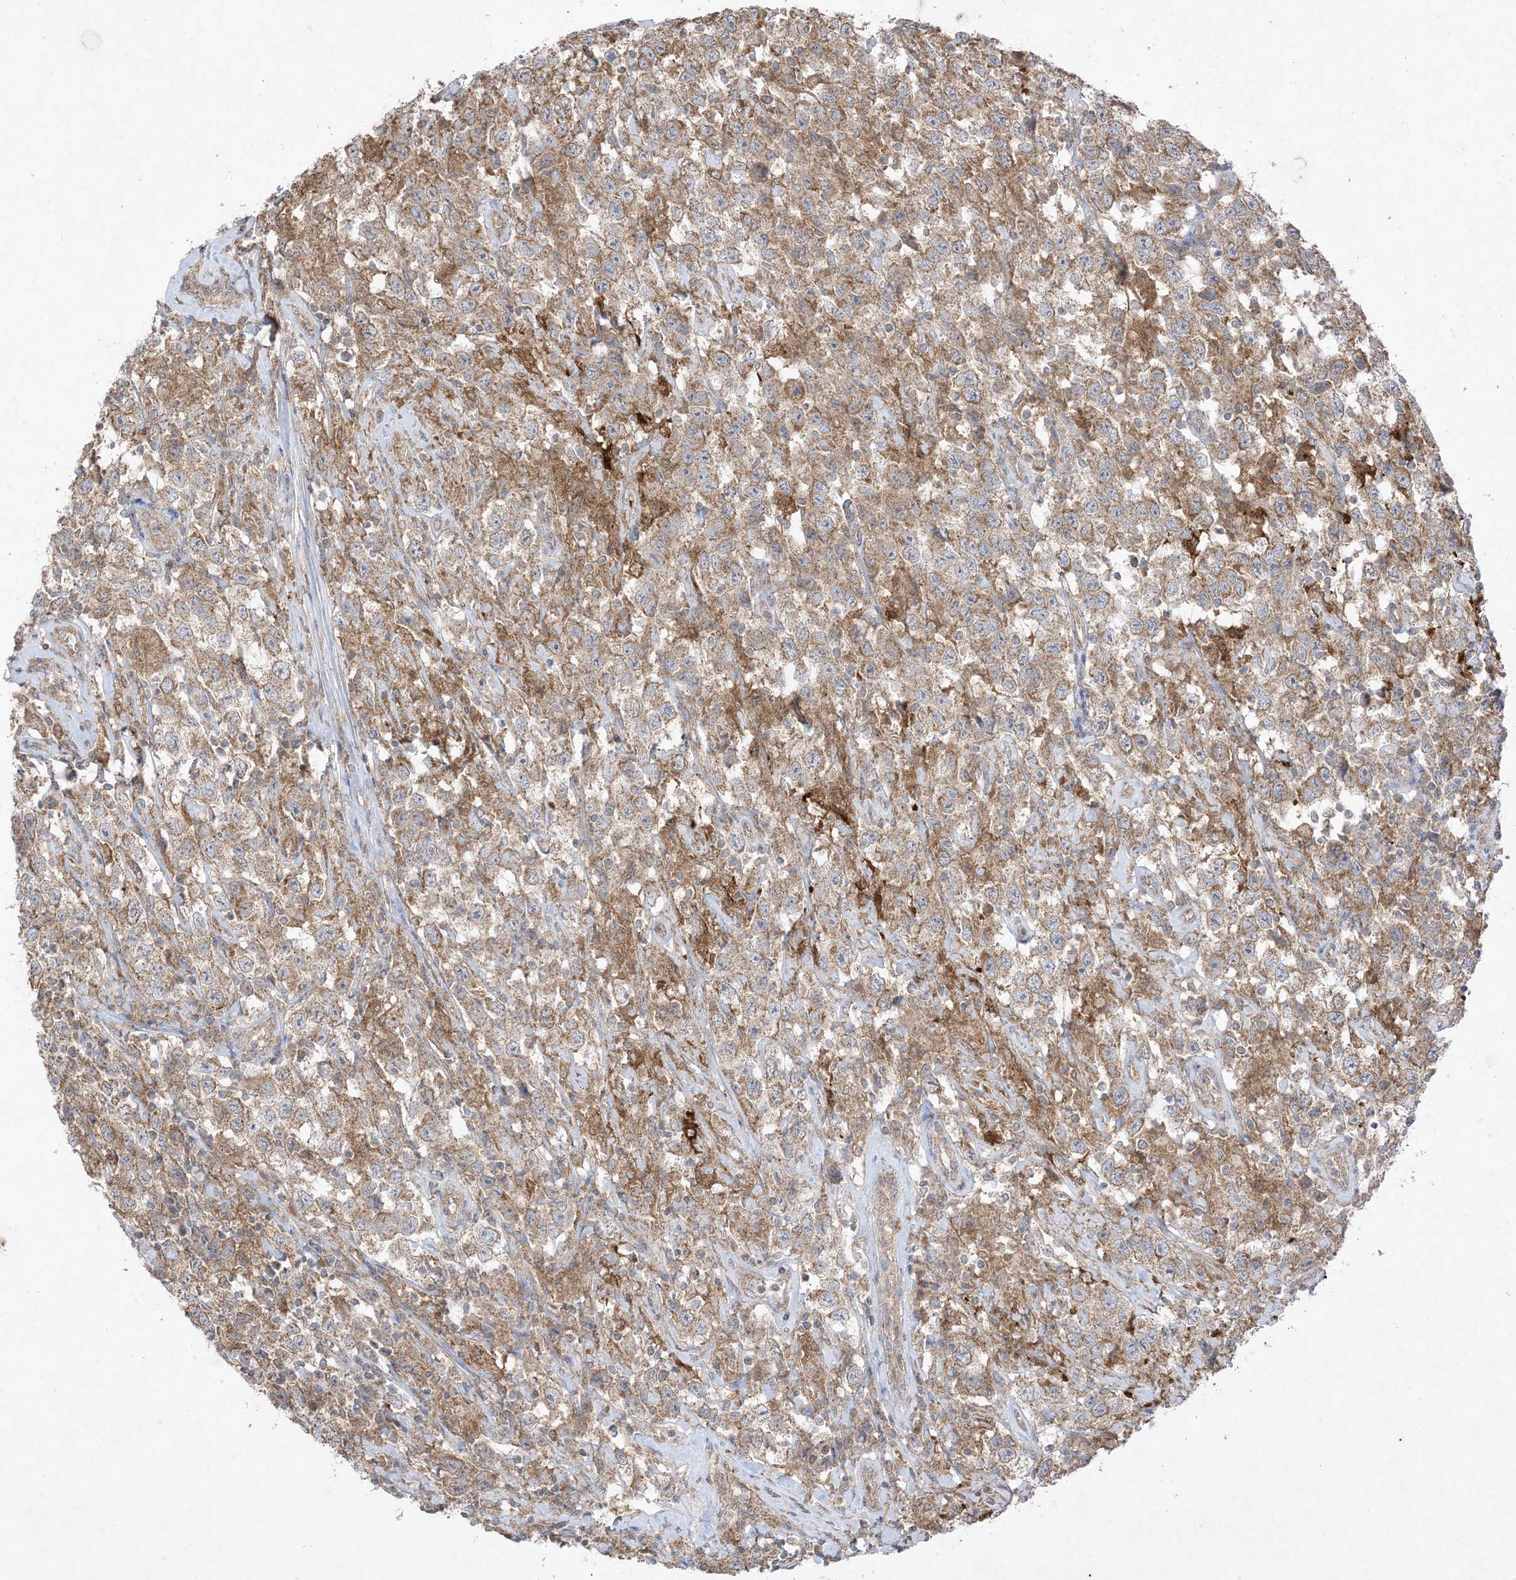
{"staining": {"intensity": "moderate", "quantity": ">75%", "location": "cytoplasmic/membranous"}, "tissue": "testis cancer", "cell_type": "Tumor cells", "image_type": "cancer", "snomed": [{"axis": "morphology", "description": "Seminoma, NOS"}, {"axis": "topography", "description": "Testis"}], "caption": "Immunohistochemistry micrograph of human testis cancer stained for a protein (brown), which demonstrates medium levels of moderate cytoplasmic/membranous expression in approximately >75% of tumor cells.", "gene": "UBE2C", "patient": {"sex": "male", "age": 41}}